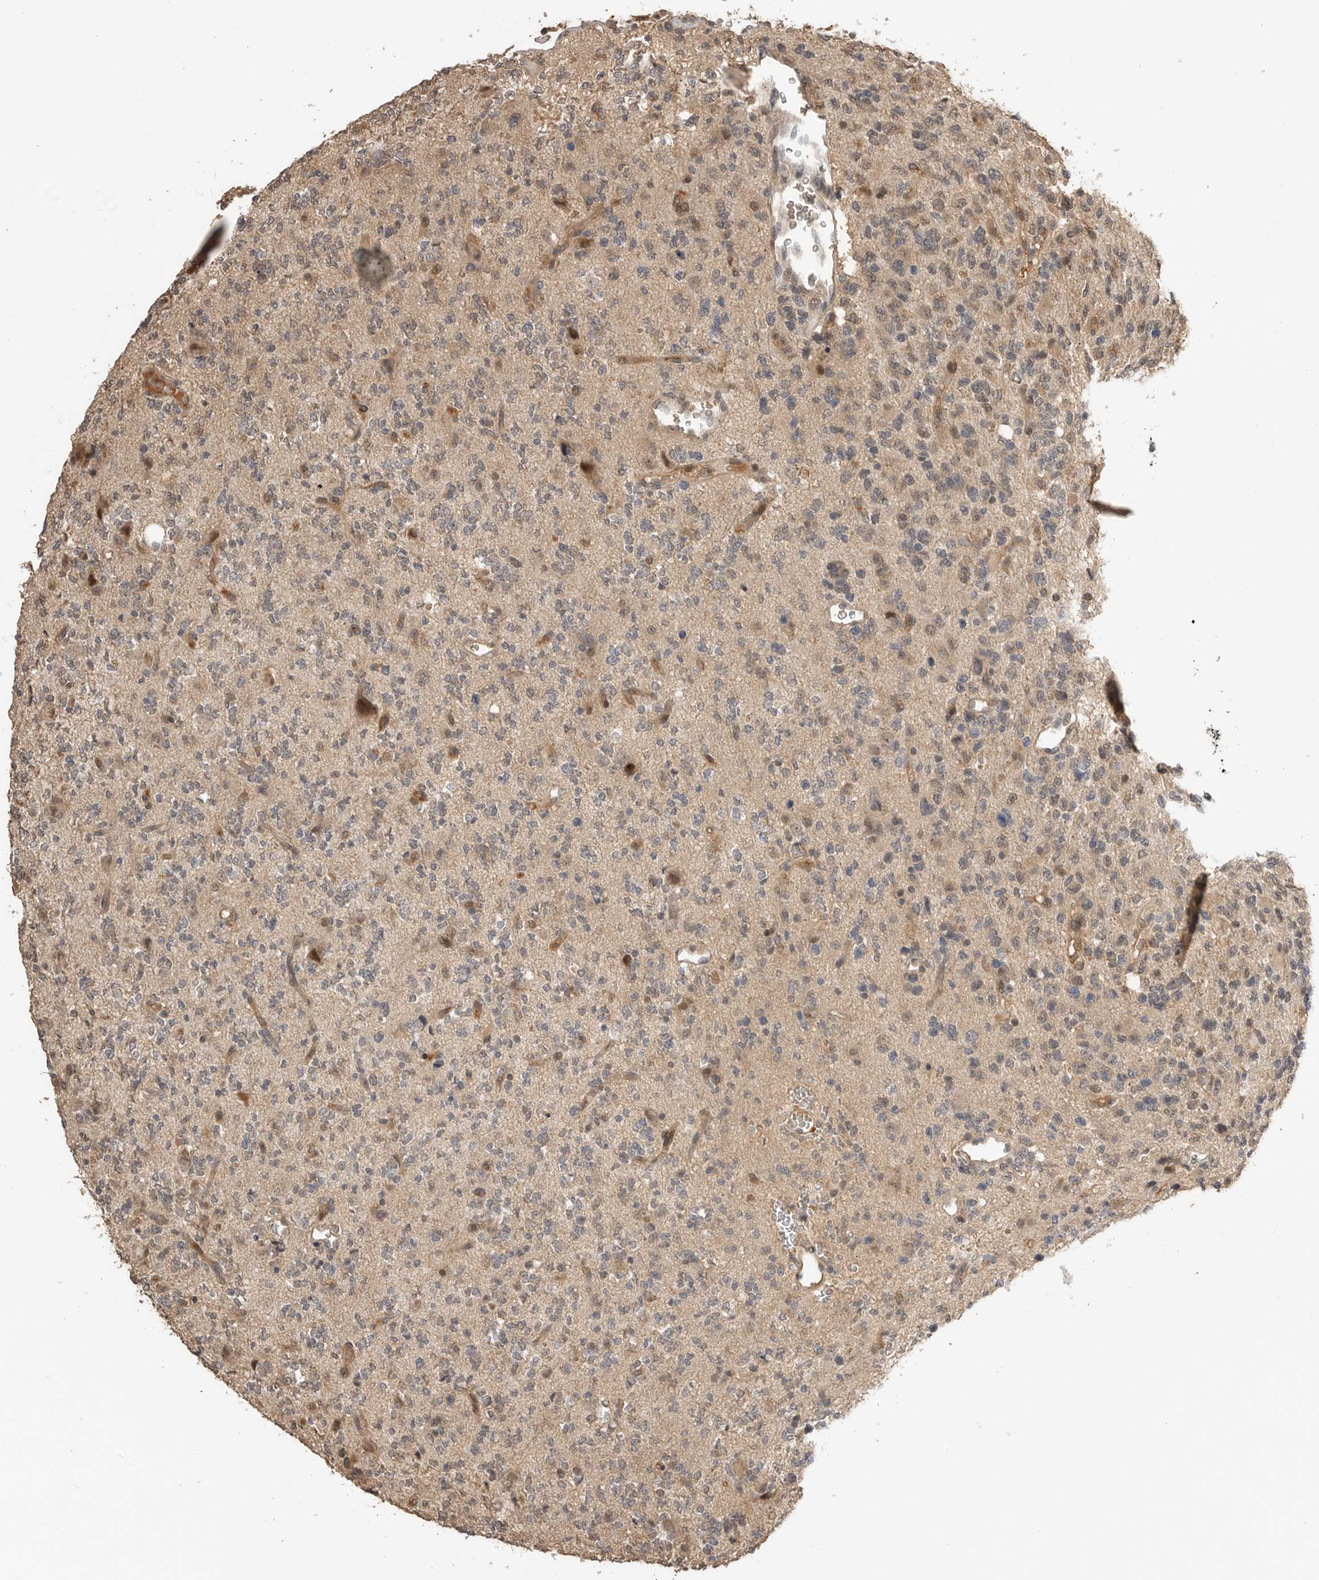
{"staining": {"intensity": "weak", "quantity": "25%-75%", "location": "cytoplasmic/membranous,nuclear"}, "tissue": "glioma", "cell_type": "Tumor cells", "image_type": "cancer", "snomed": [{"axis": "morphology", "description": "Glioma, malignant, High grade"}, {"axis": "topography", "description": "Brain"}], "caption": "Malignant glioma (high-grade) stained with a brown dye demonstrates weak cytoplasmic/membranous and nuclear positive staining in approximately 25%-75% of tumor cells.", "gene": "ASPSCR1", "patient": {"sex": "female", "age": 62}}